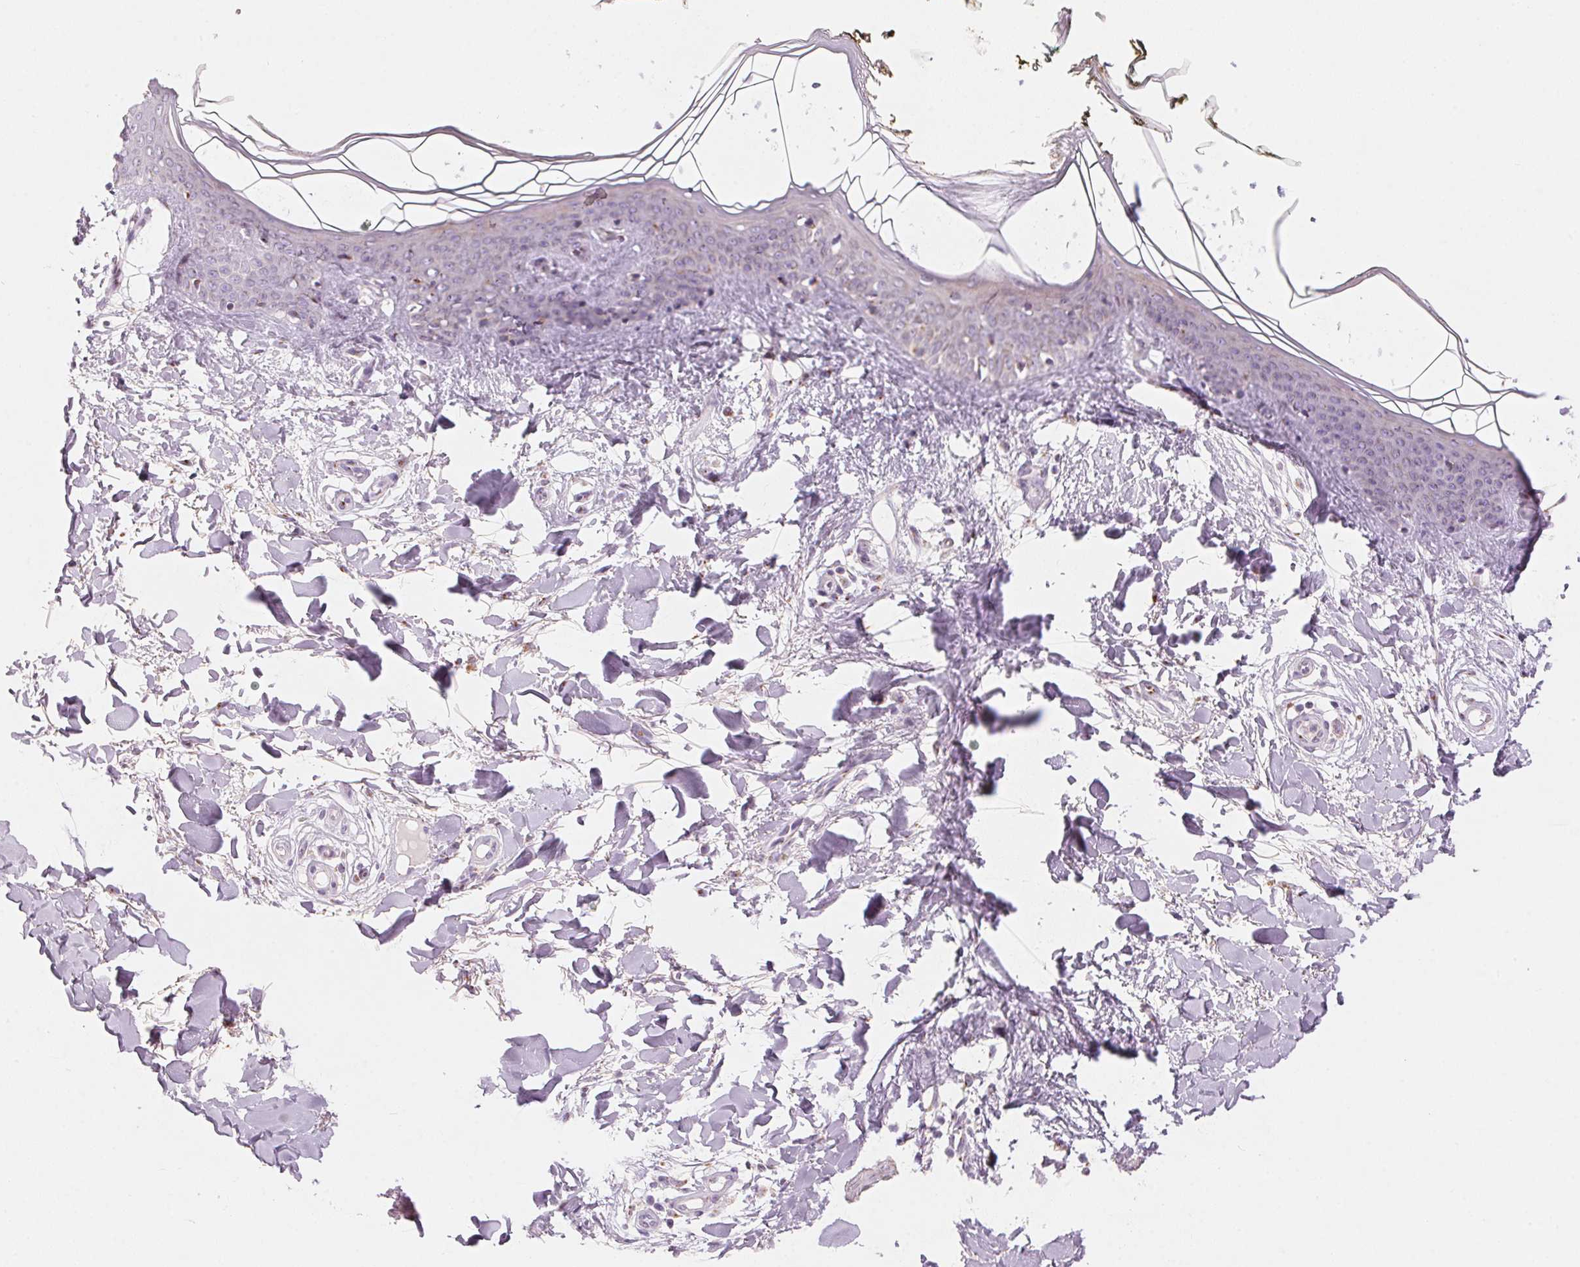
{"staining": {"intensity": "negative", "quantity": "none", "location": "none"}, "tissue": "skin", "cell_type": "Fibroblasts", "image_type": "normal", "snomed": [{"axis": "morphology", "description": "Normal tissue, NOS"}, {"axis": "topography", "description": "Skin"}], "caption": "High magnification brightfield microscopy of unremarkable skin stained with DAB (3,3'-diaminobenzidine) (brown) and counterstained with hematoxylin (blue): fibroblasts show no significant expression.", "gene": "DRAM2", "patient": {"sex": "female", "age": 34}}